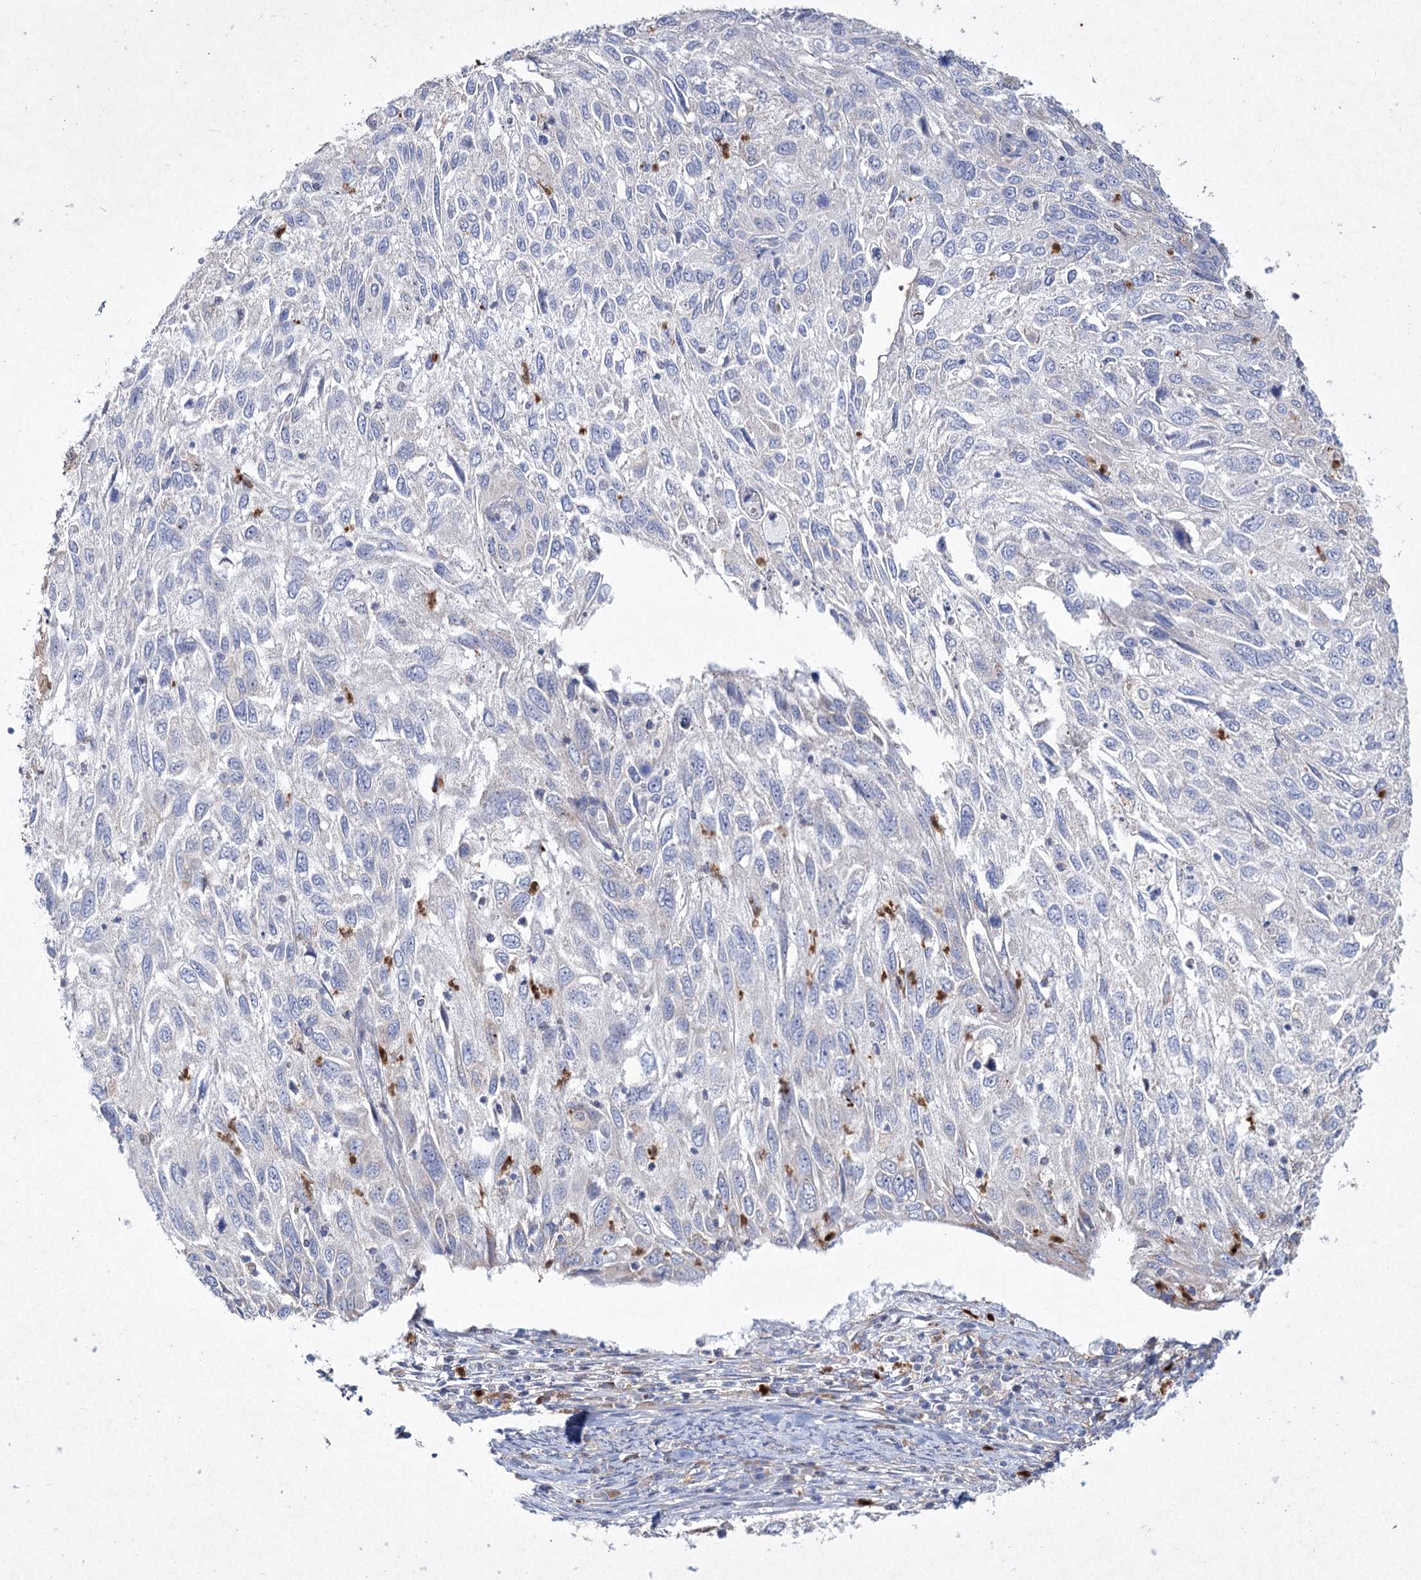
{"staining": {"intensity": "negative", "quantity": "none", "location": "none"}, "tissue": "cervical cancer", "cell_type": "Tumor cells", "image_type": "cancer", "snomed": [{"axis": "morphology", "description": "Squamous cell carcinoma, NOS"}, {"axis": "topography", "description": "Cervix"}], "caption": "Tumor cells are negative for brown protein staining in cervical cancer.", "gene": "NIPAL4", "patient": {"sex": "female", "age": 70}}